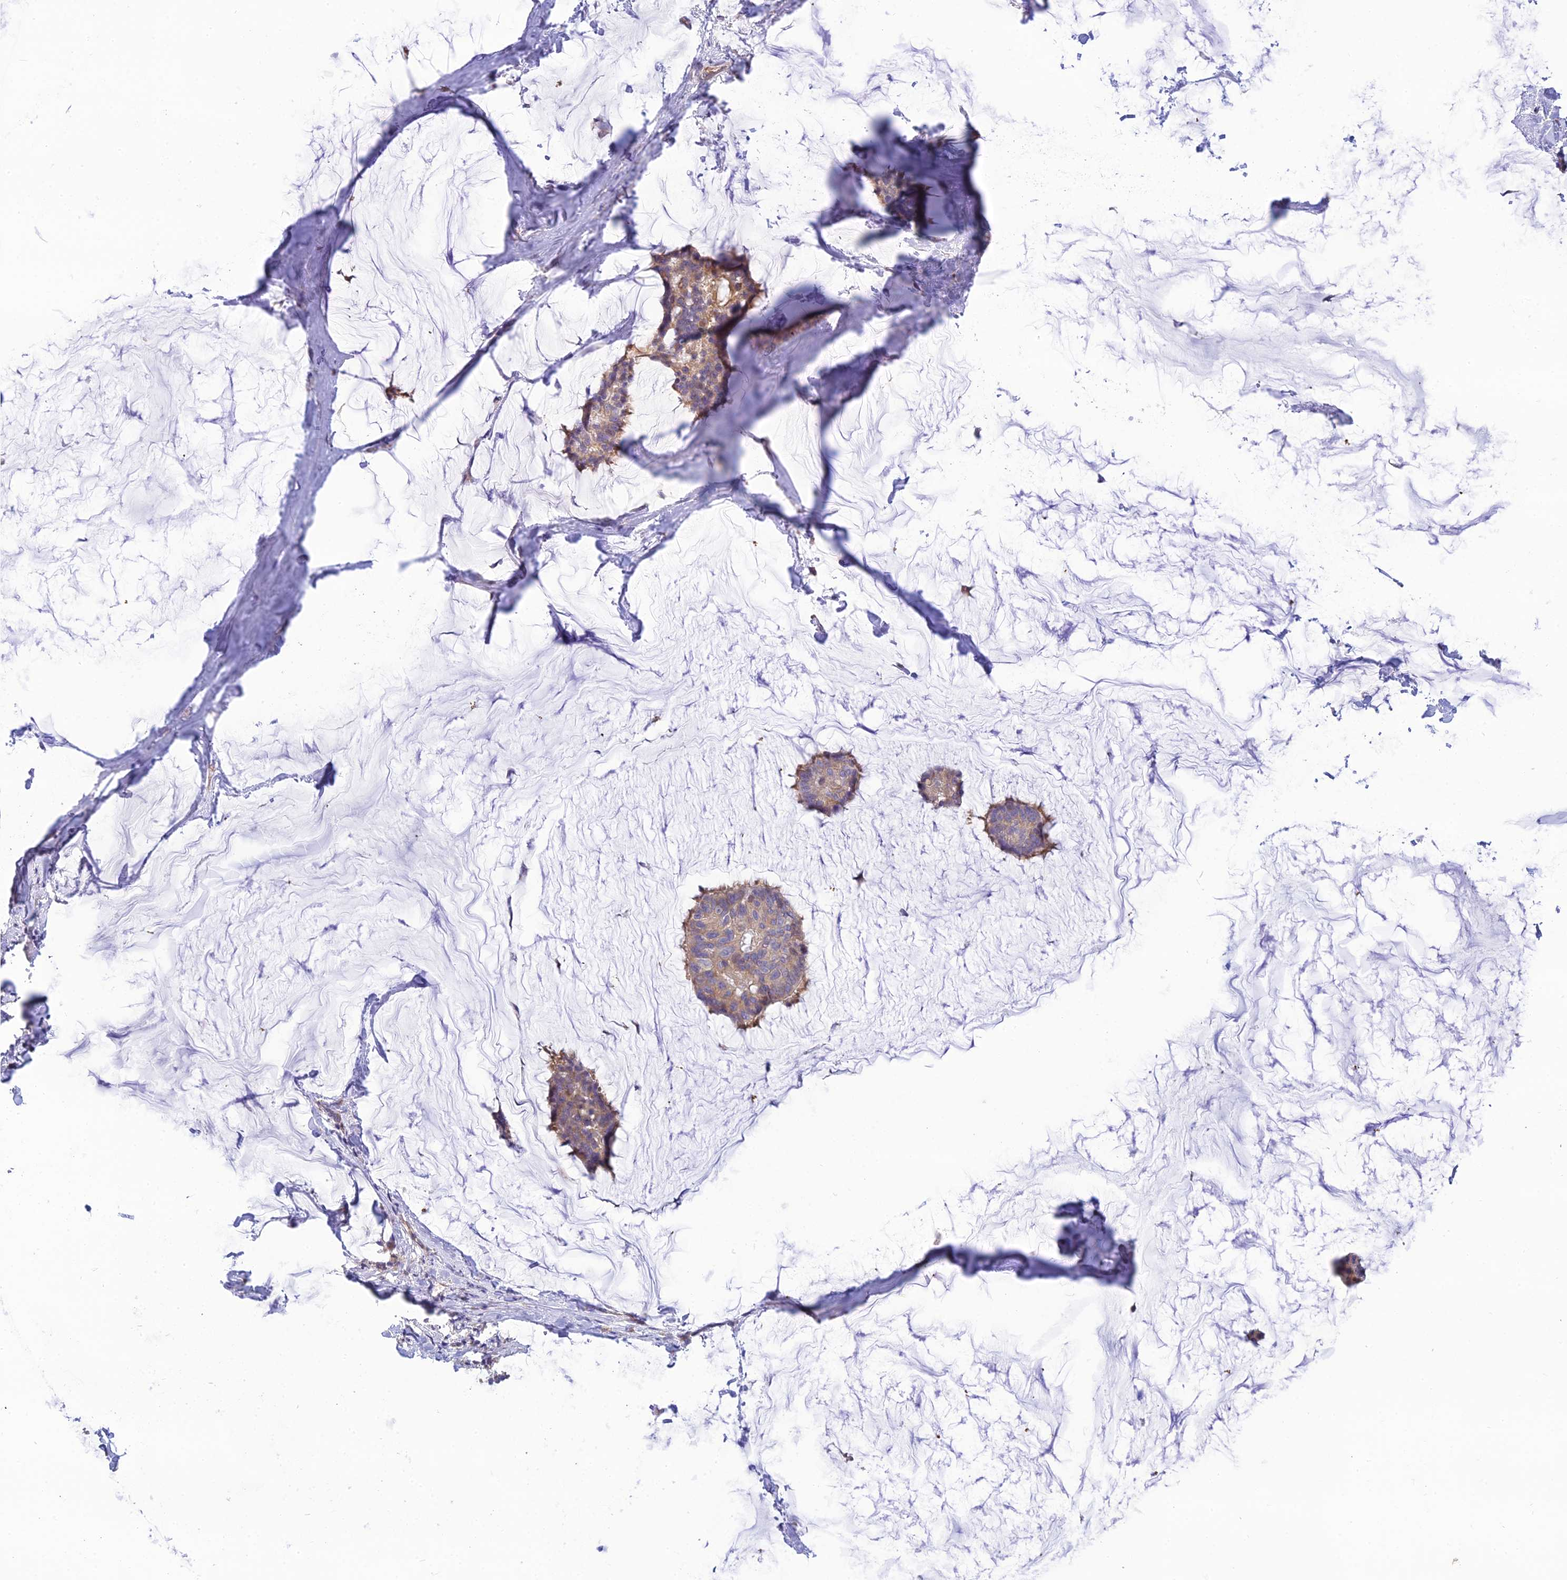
{"staining": {"intensity": "weak", "quantity": ">75%", "location": "cytoplasmic/membranous"}, "tissue": "breast cancer", "cell_type": "Tumor cells", "image_type": "cancer", "snomed": [{"axis": "morphology", "description": "Duct carcinoma"}, {"axis": "topography", "description": "Breast"}], "caption": "DAB (3,3'-diaminobenzidine) immunohistochemical staining of human breast infiltrating ductal carcinoma shows weak cytoplasmic/membranous protein positivity in about >75% of tumor cells.", "gene": "CLCN7", "patient": {"sex": "female", "age": 93}}